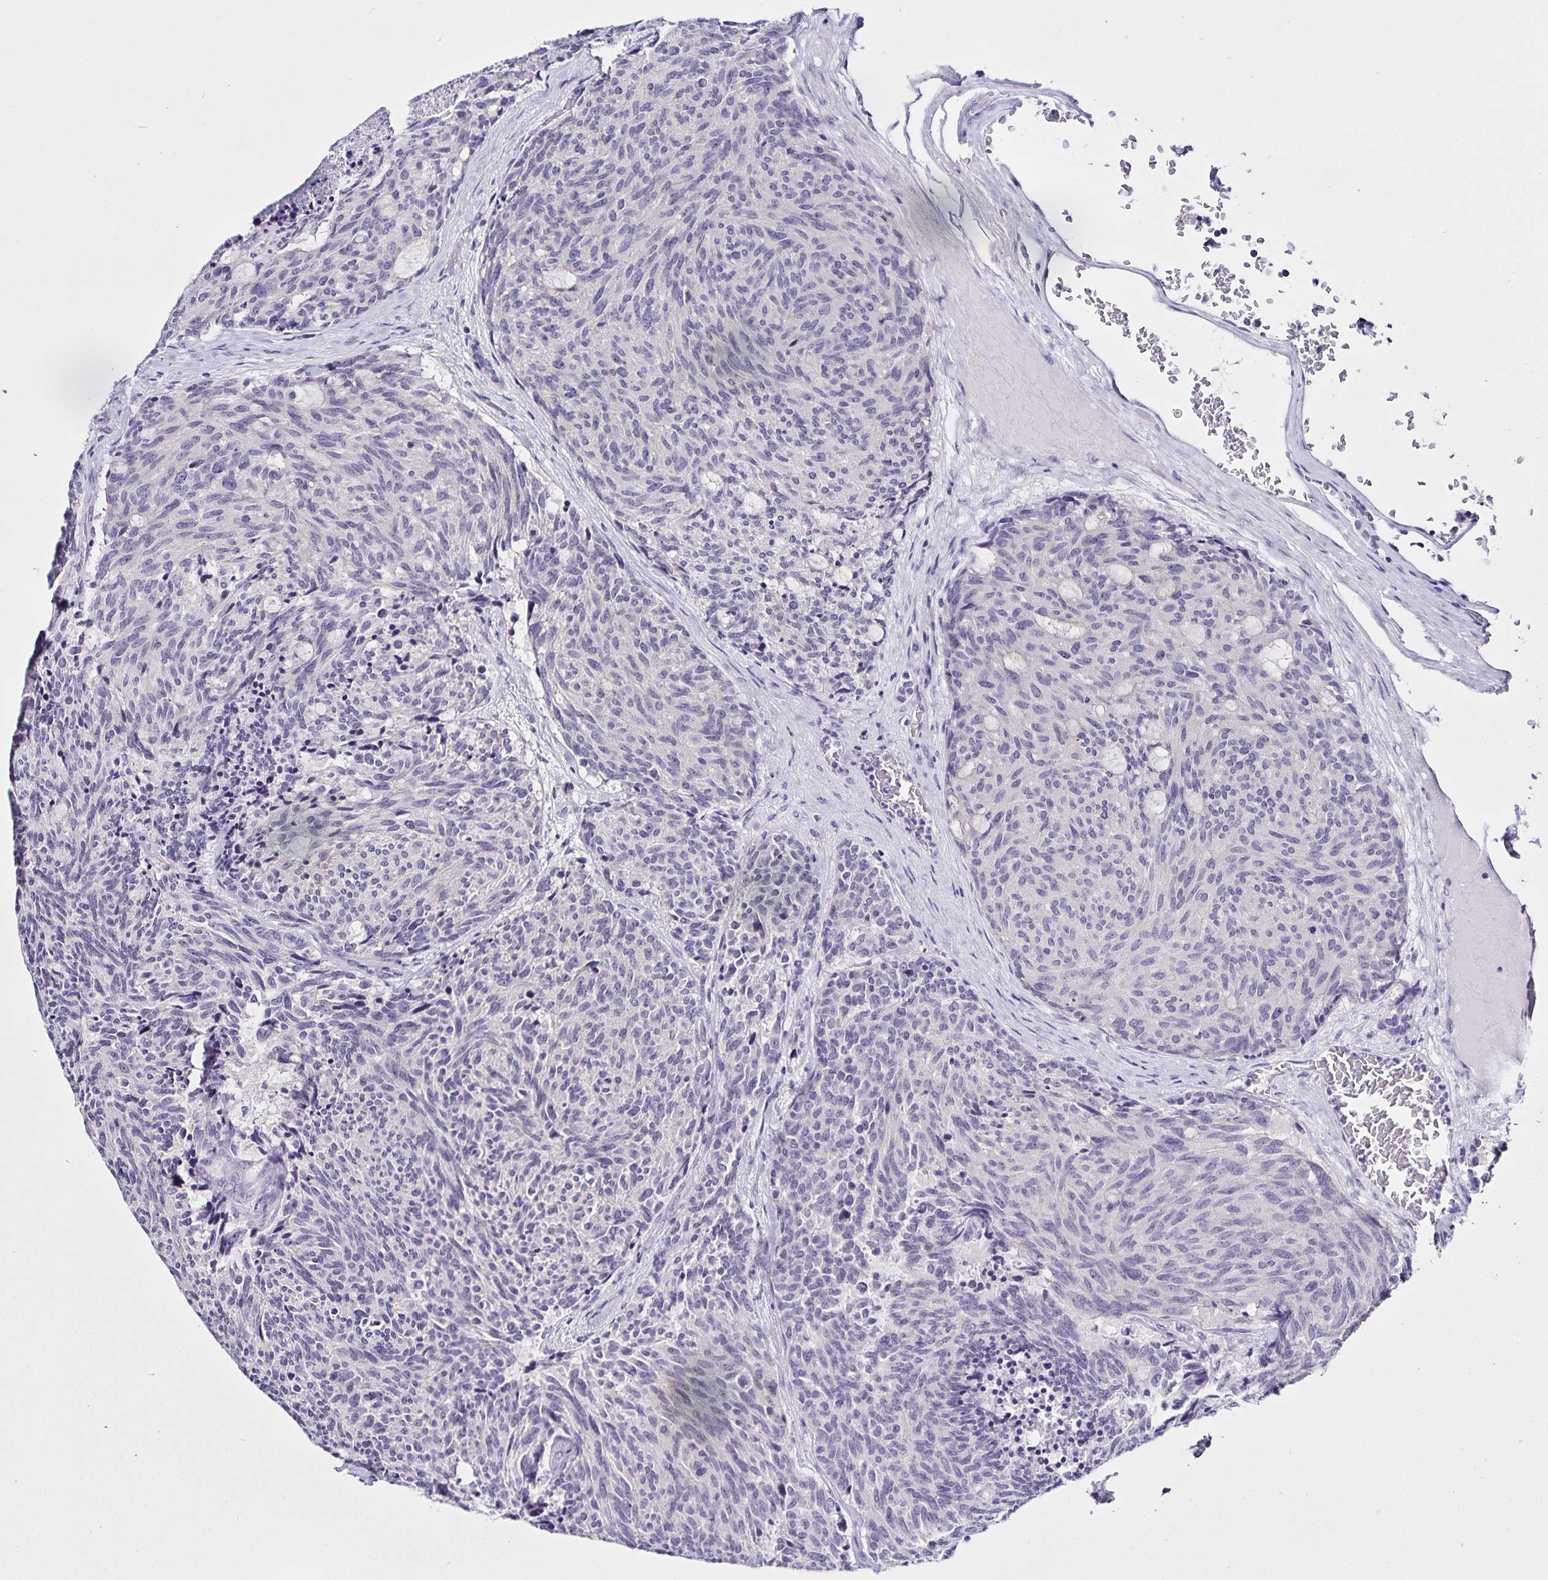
{"staining": {"intensity": "negative", "quantity": "none", "location": "none"}, "tissue": "carcinoid", "cell_type": "Tumor cells", "image_type": "cancer", "snomed": [{"axis": "morphology", "description": "Carcinoid, malignant, NOS"}, {"axis": "topography", "description": "Pancreas"}], "caption": "Tumor cells show no significant protein positivity in carcinoid. (Brightfield microscopy of DAB (3,3'-diaminobenzidine) immunohistochemistry (IHC) at high magnification).", "gene": "FAM170A", "patient": {"sex": "female", "age": 54}}